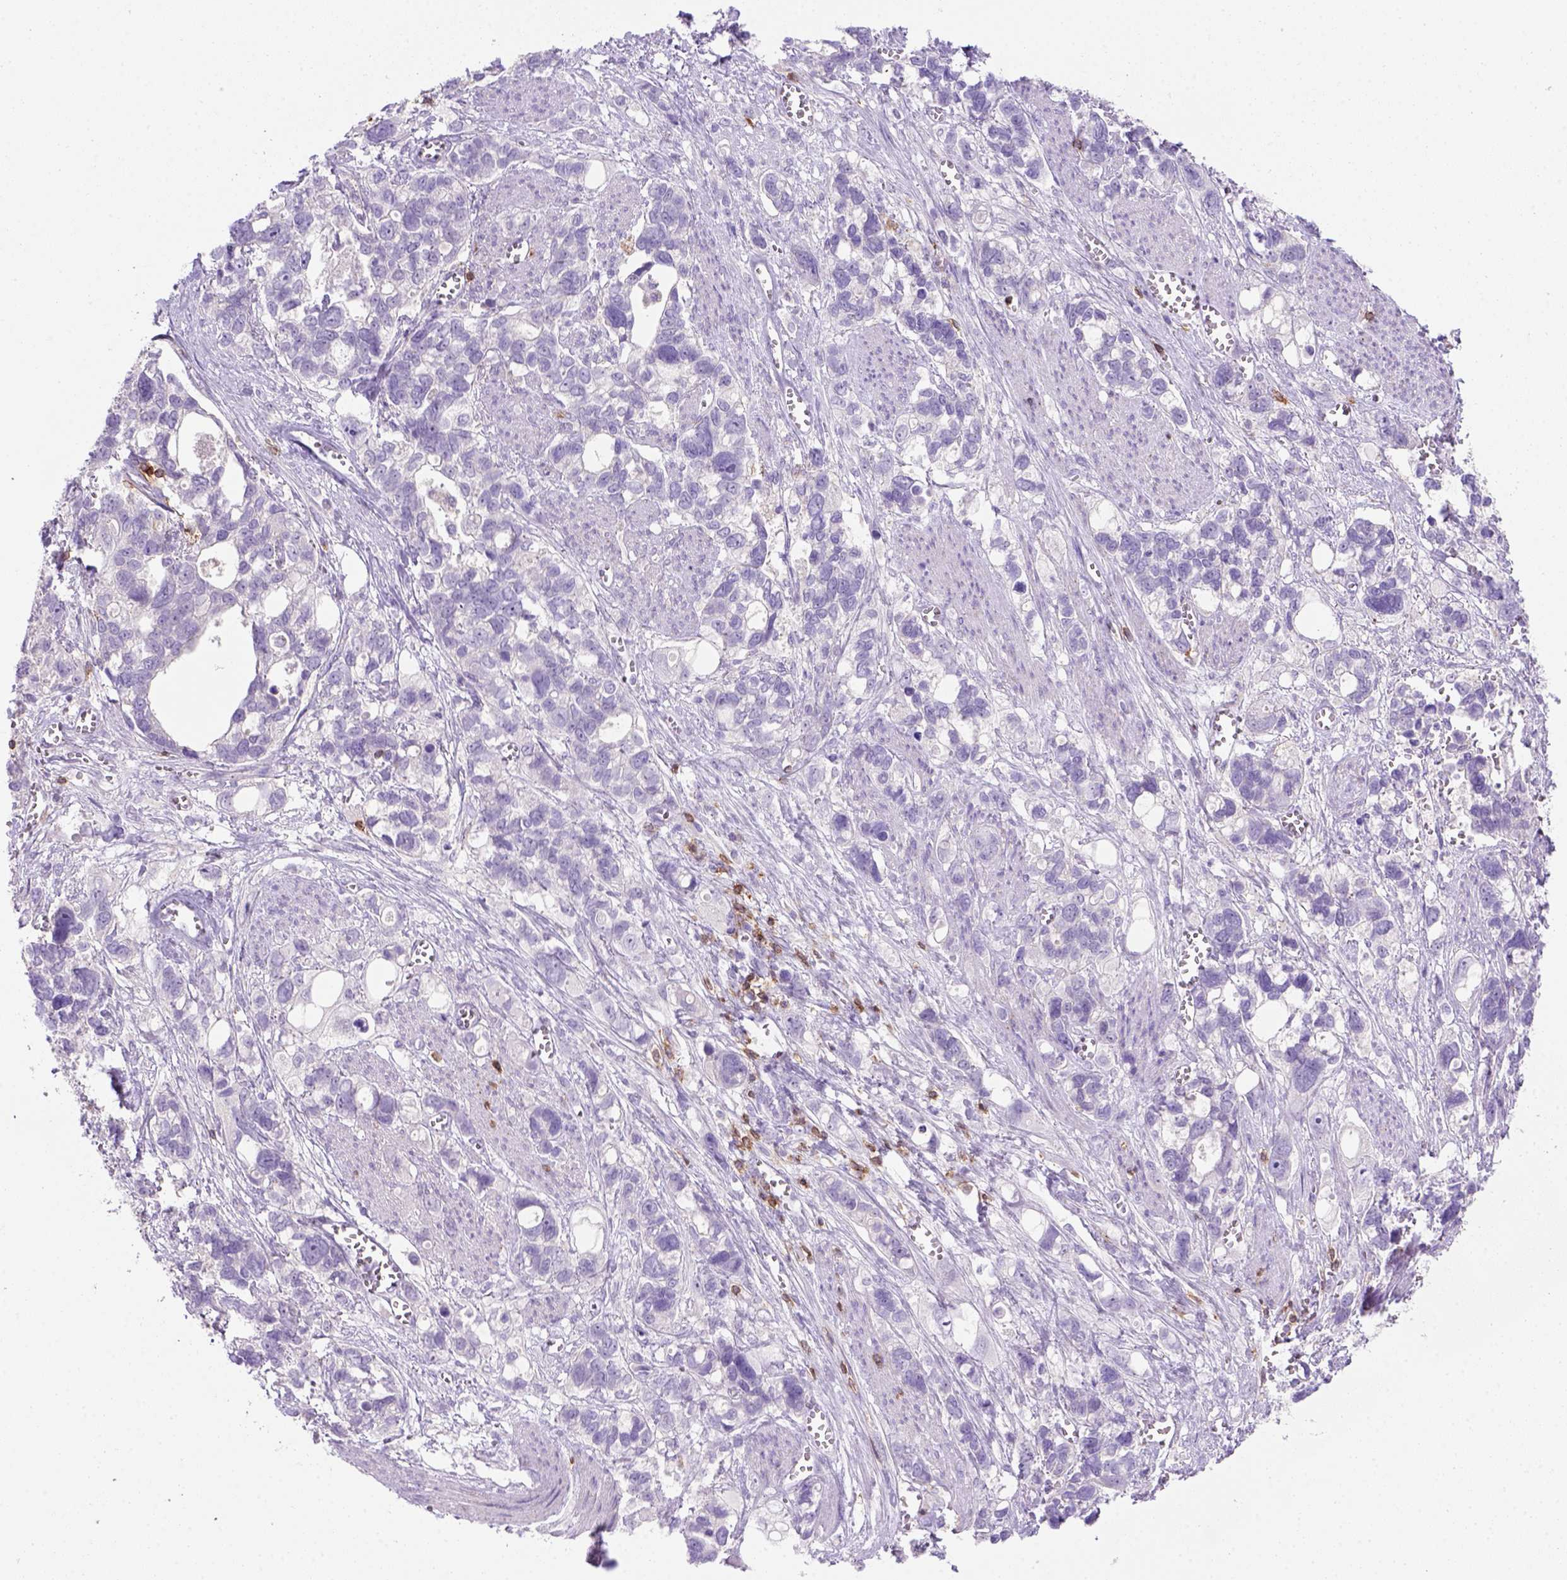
{"staining": {"intensity": "negative", "quantity": "none", "location": "none"}, "tissue": "stomach cancer", "cell_type": "Tumor cells", "image_type": "cancer", "snomed": [{"axis": "morphology", "description": "Adenocarcinoma, NOS"}, {"axis": "topography", "description": "Stomach, upper"}], "caption": "Immunohistochemical staining of human stomach adenocarcinoma exhibits no significant staining in tumor cells.", "gene": "CD3E", "patient": {"sex": "female", "age": 81}}